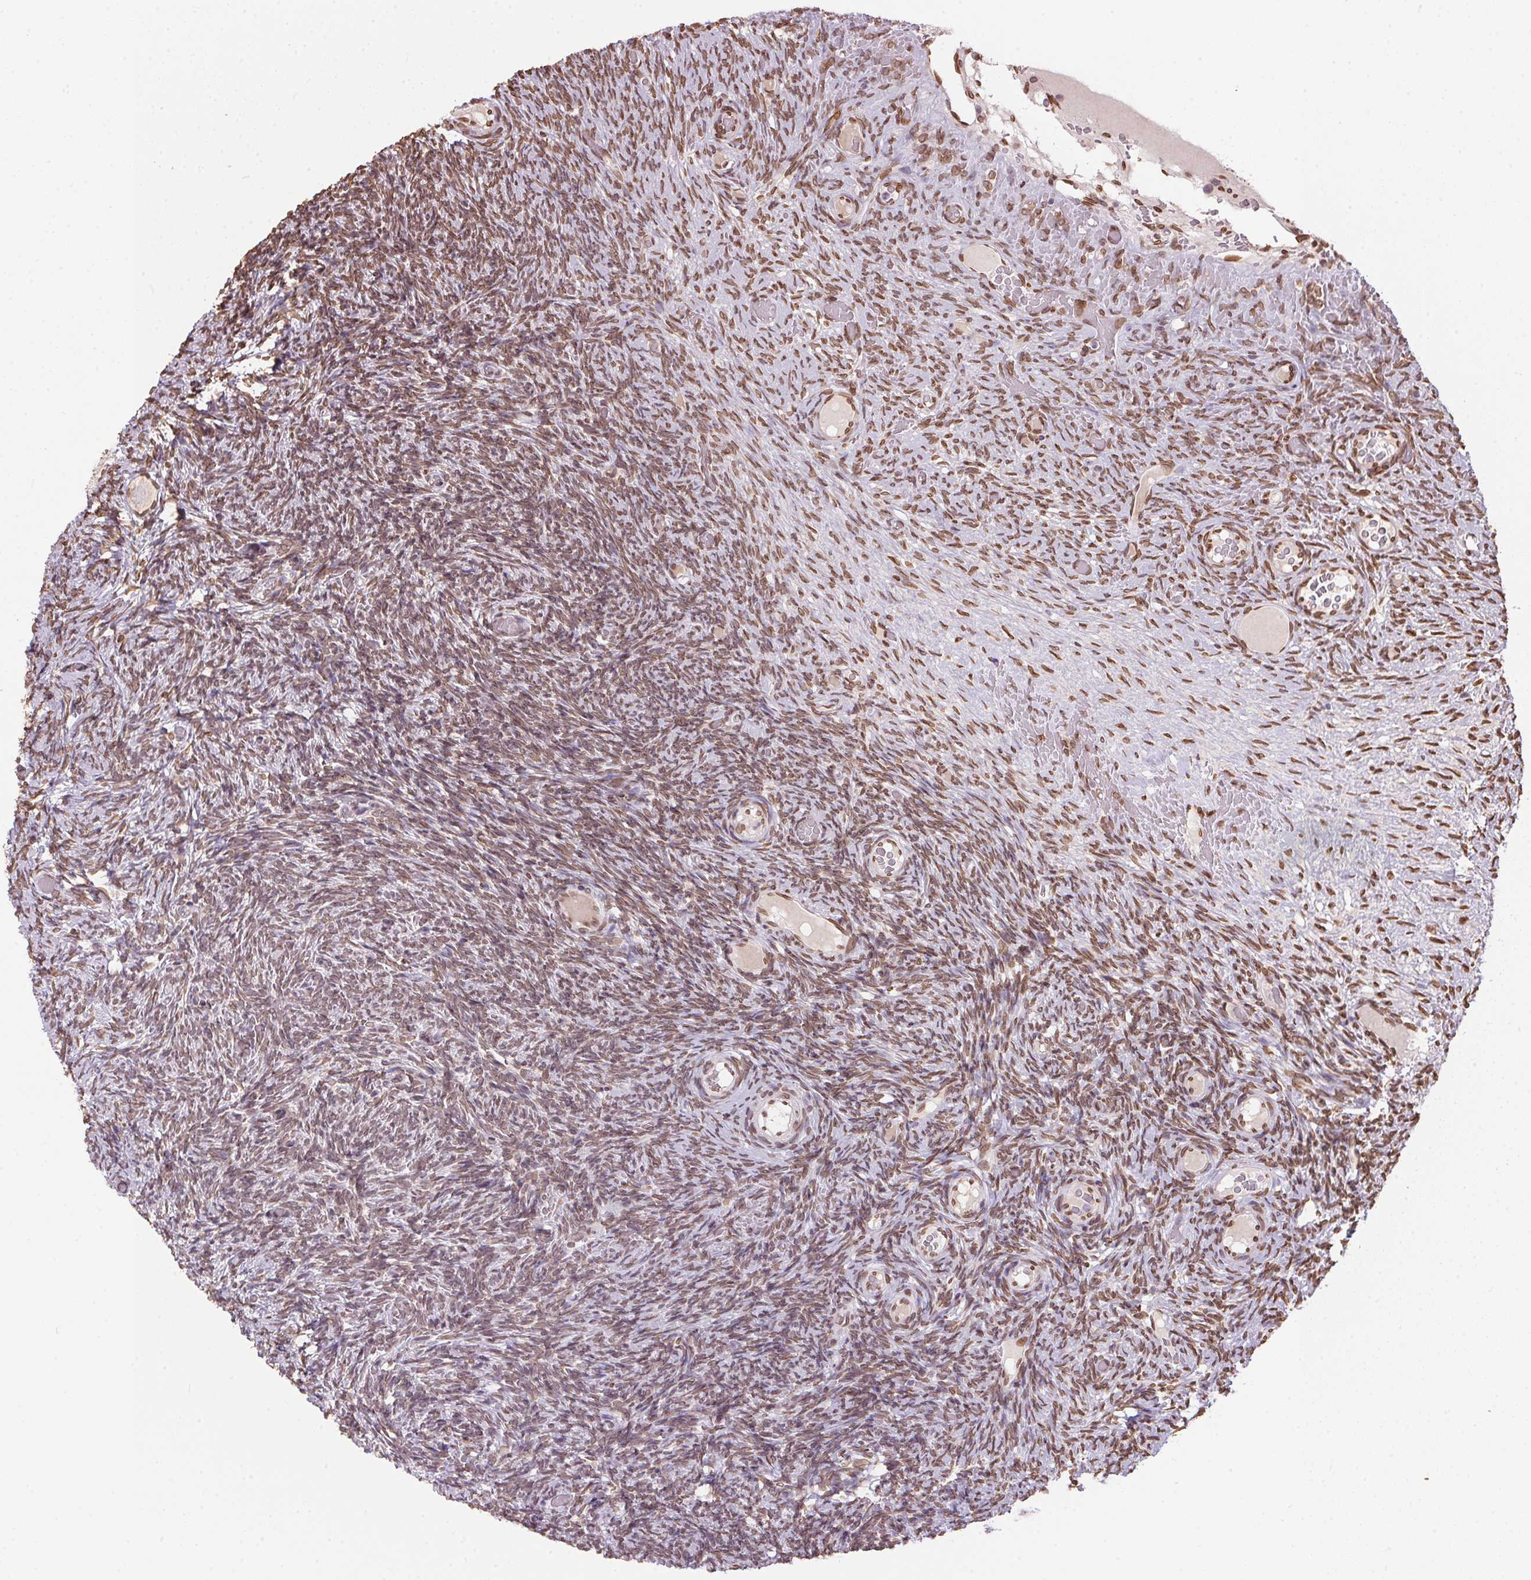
{"staining": {"intensity": "moderate", "quantity": ">75%", "location": "nuclear"}, "tissue": "ovary", "cell_type": "Ovarian stroma cells", "image_type": "normal", "snomed": [{"axis": "morphology", "description": "Normal tissue, NOS"}, {"axis": "topography", "description": "Ovary"}], "caption": "IHC (DAB (3,3'-diaminobenzidine)) staining of benign ovary shows moderate nuclear protein staining in about >75% of ovarian stroma cells.", "gene": "TMEM175", "patient": {"sex": "female", "age": 34}}